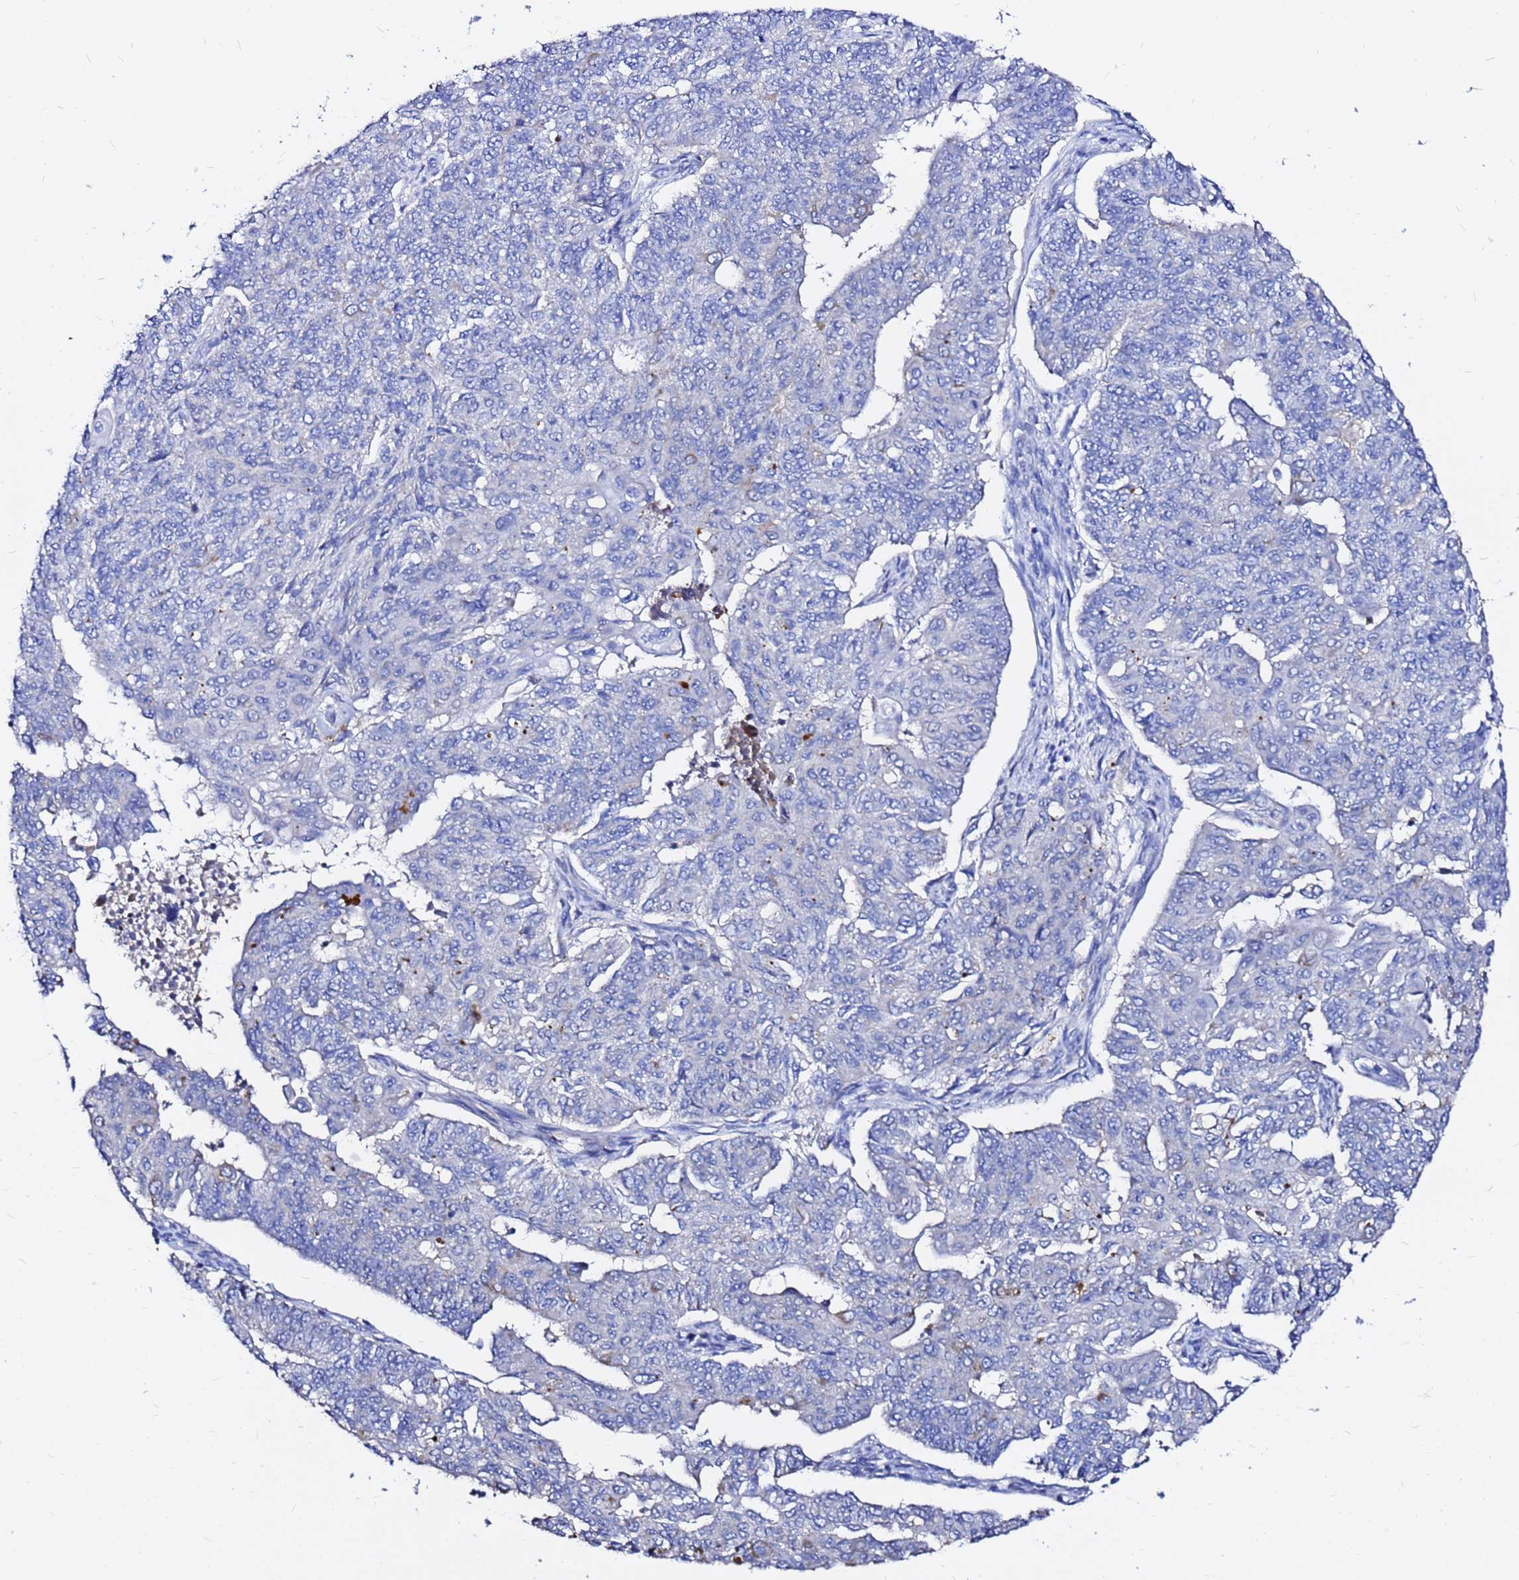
{"staining": {"intensity": "negative", "quantity": "none", "location": "none"}, "tissue": "endometrial cancer", "cell_type": "Tumor cells", "image_type": "cancer", "snomed": [{"axis": "morphology", "description": "Adenocarcinoma, NOS"}, {"axis": "topography", "description": "Endometrium"}], "caption": "IHC of human endometrial adenocarcinoma exhibits no positivity in tumor cells. (DAB (3,3'-diaminobenzidine) immunohistochemistry (IHC) visualized using brightfield microscopy, high magnification).", "gene": "FAM183A", "patient": {"sex": "female", "age": 32}}